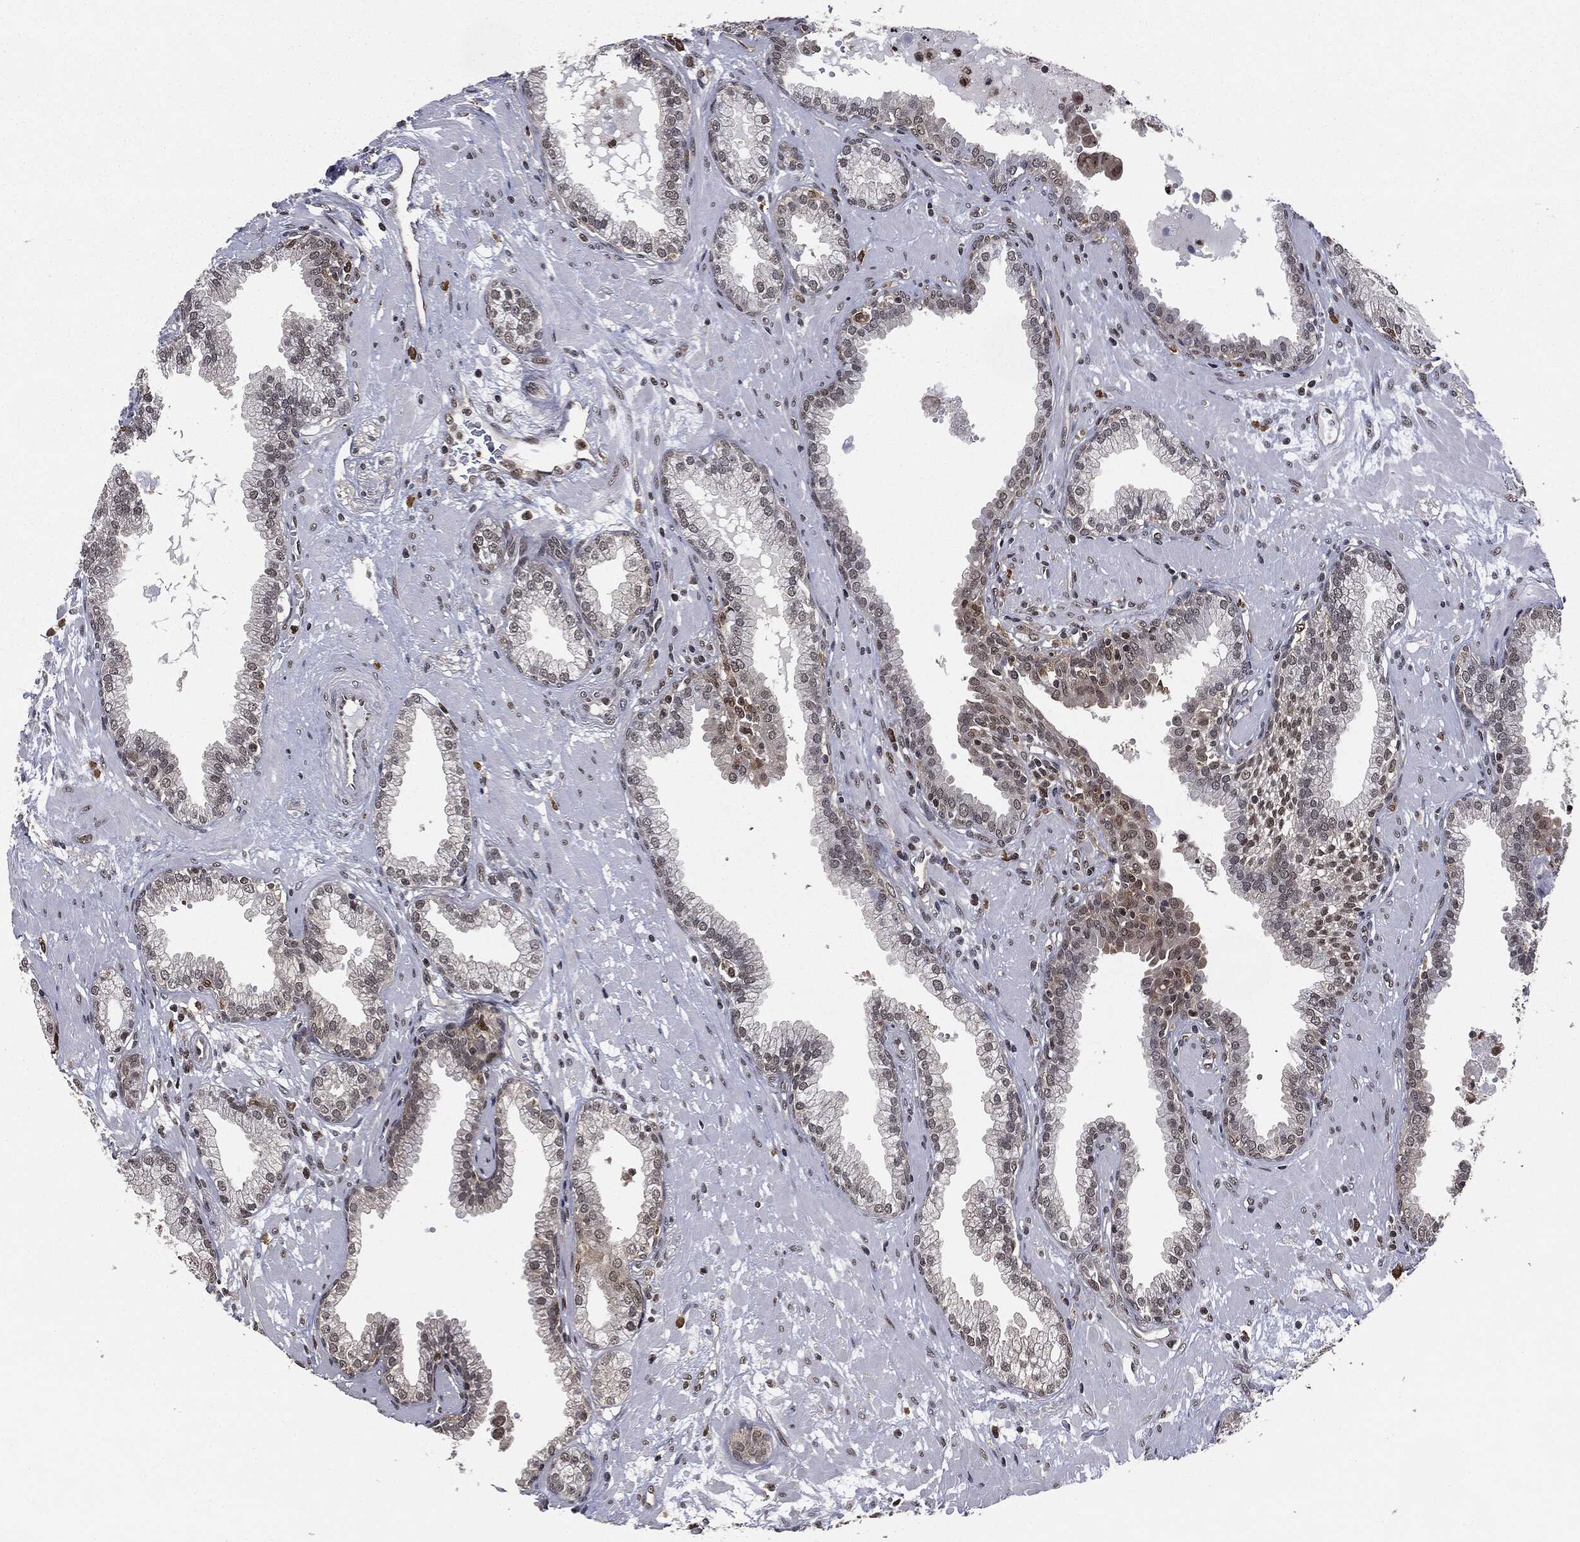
{"staining": {"intensity": "weak", "quantity": "<25%", "location": "nuclear"}, "tissue": "prostate", "cell_type": "Glandular cells", "image_type": "normal", "snomed": [{"axis": "morphology", "description": "Normal tissue, NOS"}, {"axis": "topography", "description": "Prostate"}], "caption": "This is a micrograph of IHC staining of normal prostate, which shows no staining in glandular cells.", "gene": "TBC1D22A", "patient": {"sex": "male", "age": 64}}